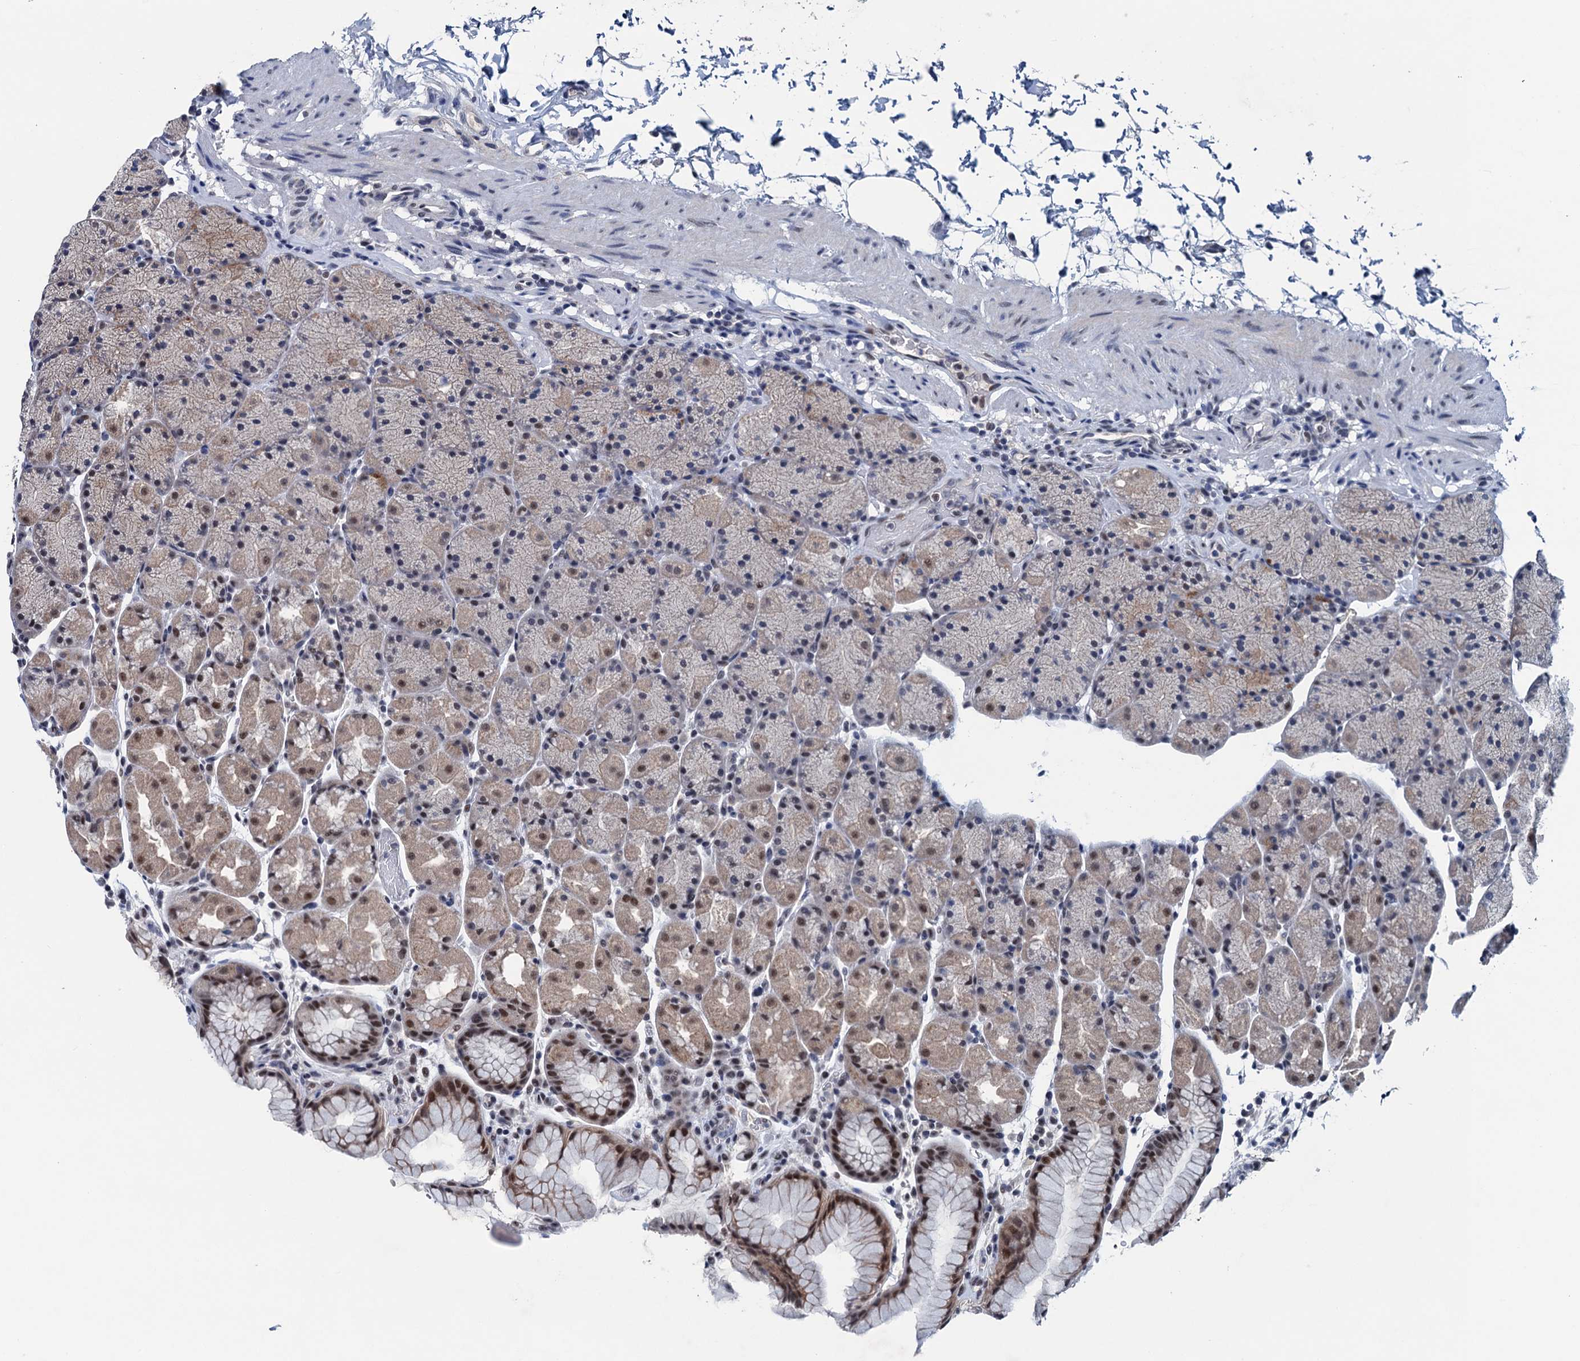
{"staining": {"intensity": "moderate", "quantity": "25%-75%", "location": "cytoplasmic/membranous,nuclear"}, "tissue": "stomach", "cell_type": "Glandular cells", "image_type": "normal", "snomed": [{"axis": "morphology", "description": "Normal tissue, NOS"}, {"axis": "topography", "description": "Stomach, upper"}, {"axis": "topography", "description": "Stomach, lower"}], "caption": "Protein expression analysis of unremarkable human stomach reveals moderate cytoplasmic/membranous,nuclear staining in approximately 25%-75% of glandular cells.", "gene": "FNBP4", "patient": {"sex": "male", "age": 67}}